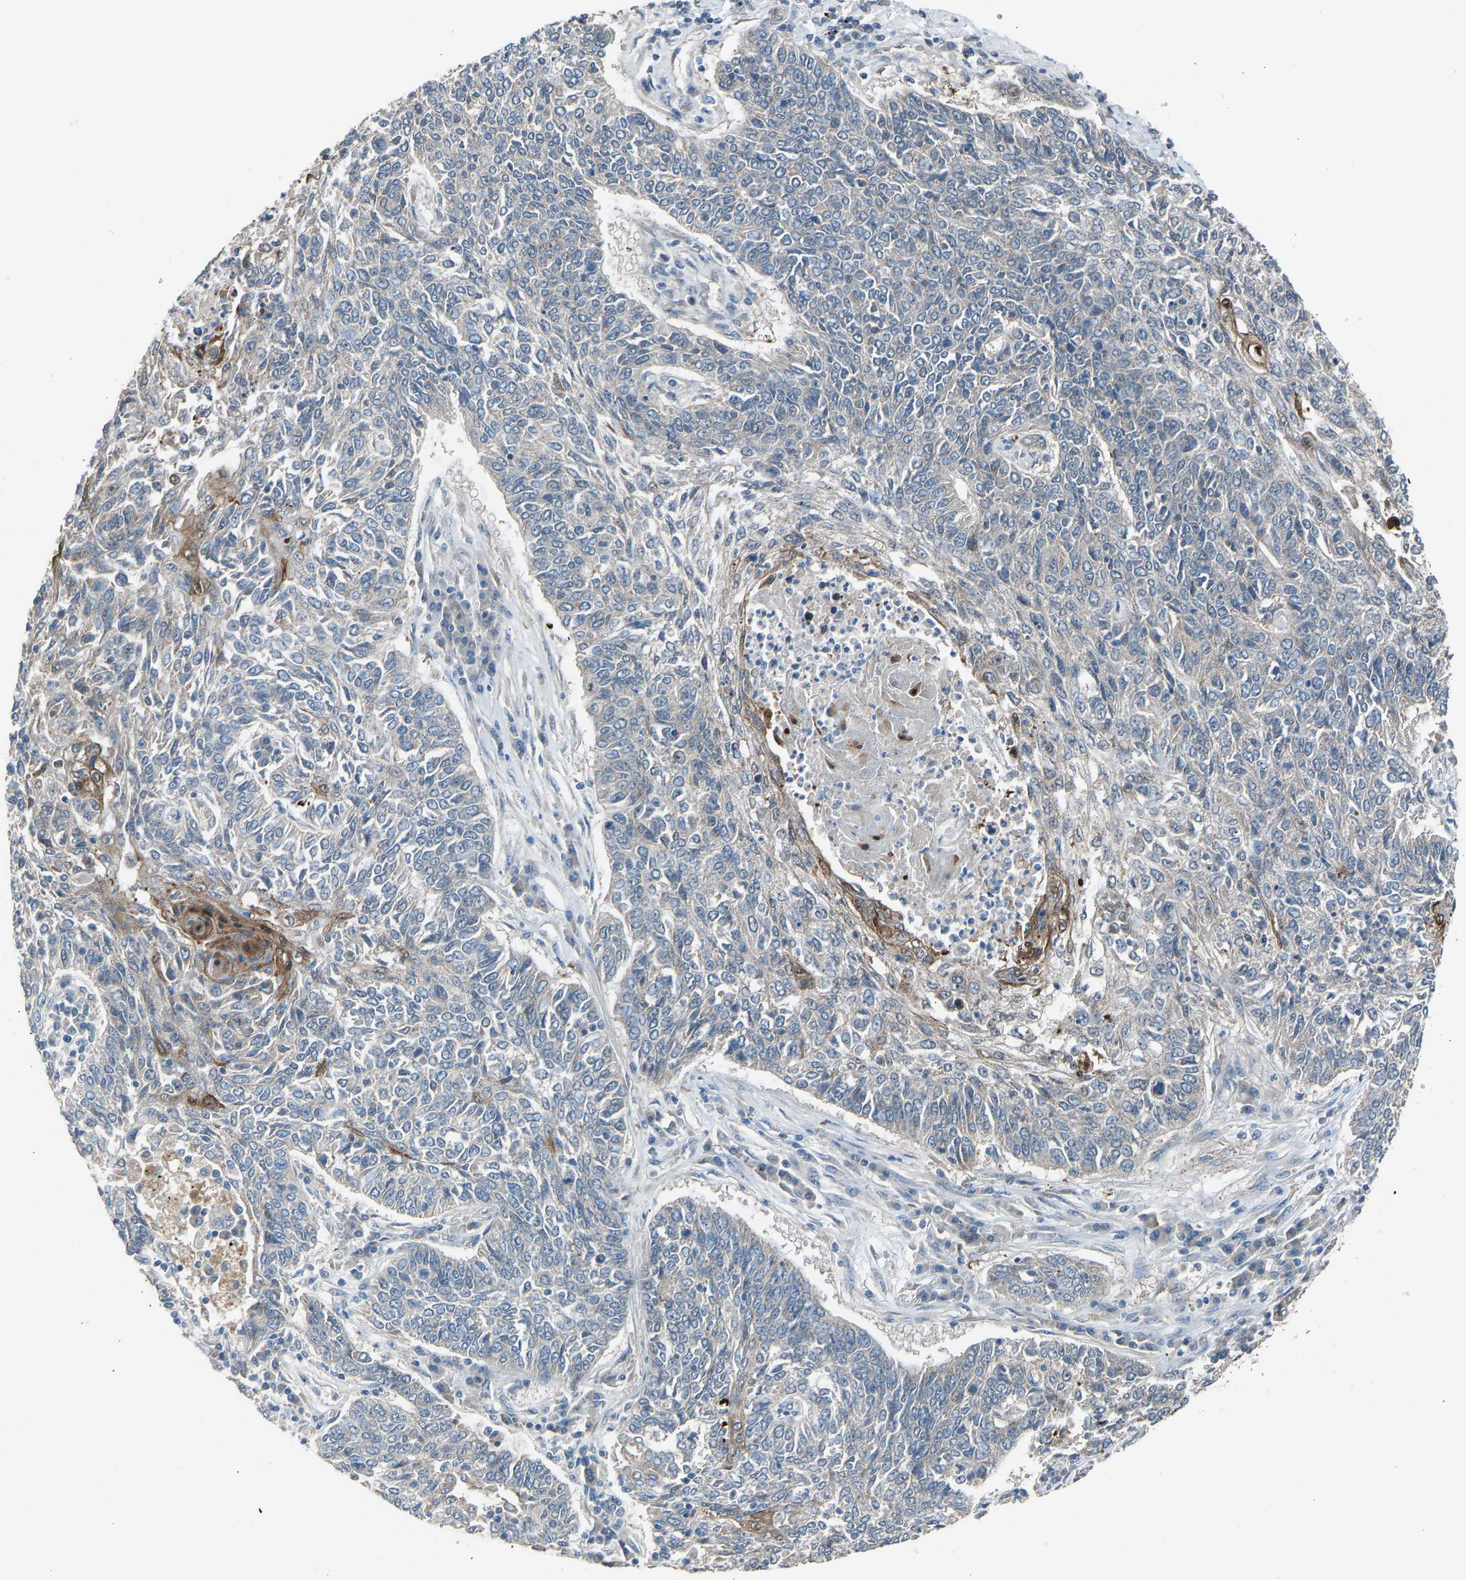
{"staining": {"intensity": "negative", "quantity": "none", "location": "none"}, "tissue": "lung cancer", "cell_type": "Tumor cells", "image_type": "cancer", "snomed": [{"axis": "morphology", "description": "Normal tissue, NOS"}, {"axis": "morphology", "description": "Squamous cell carcinoma, NOS"}, {"axis": "topography", "description": "Cartilage tissue"}, {"axis": "topography", "description": "Bronchus"}, {"axis": "topography", "description": "Lung"}], "caption": "This micrograph is of lung cancer (squamous cell carcinoma) stained with immunohistochemistry (IHC) to label a protein in brown with the nuclei are counter-stained blue. There is no staining in tumor cells.", "gene": "TGFBR3", "patient": {"sex": "female", "age": 49}}